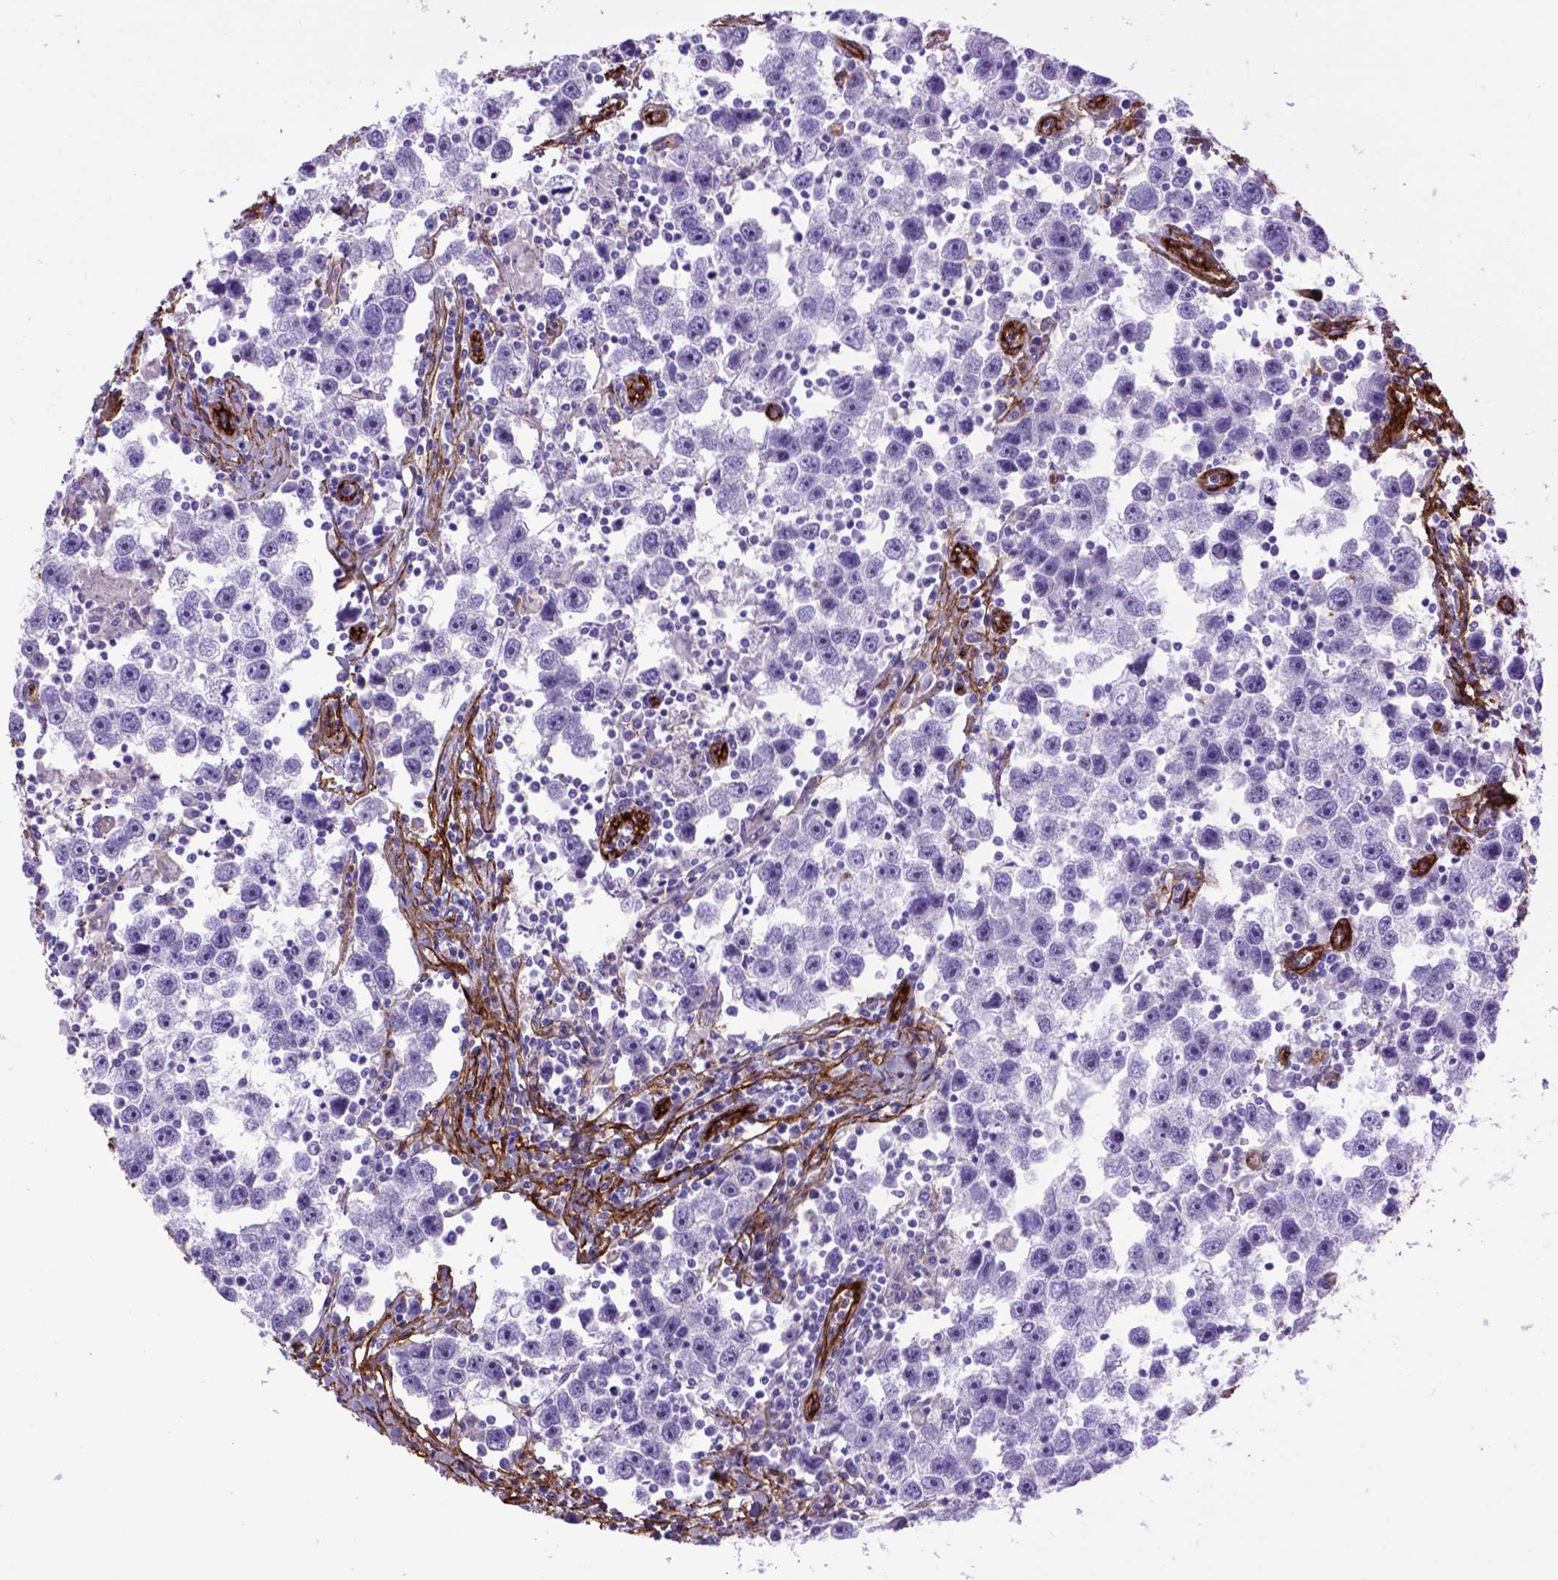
{"staining": {"intensity": "negative", "quantity": "none", "location": "none"}, "tissue": "testis cancer", "cell_type": "Tumor cells", "image_type": "cancer", "snomed": [{"axis": "morphology", "description": "Seminoma, NOS"}, {"axis": "topography", "description": "Testis"}], "caption": "DAB immunohistochemical staining of human testis cancer (seminoma) displays no significant staining in tumor cells.", "gene": "ENG", "patient": {"sex": "male", "age": 30}}